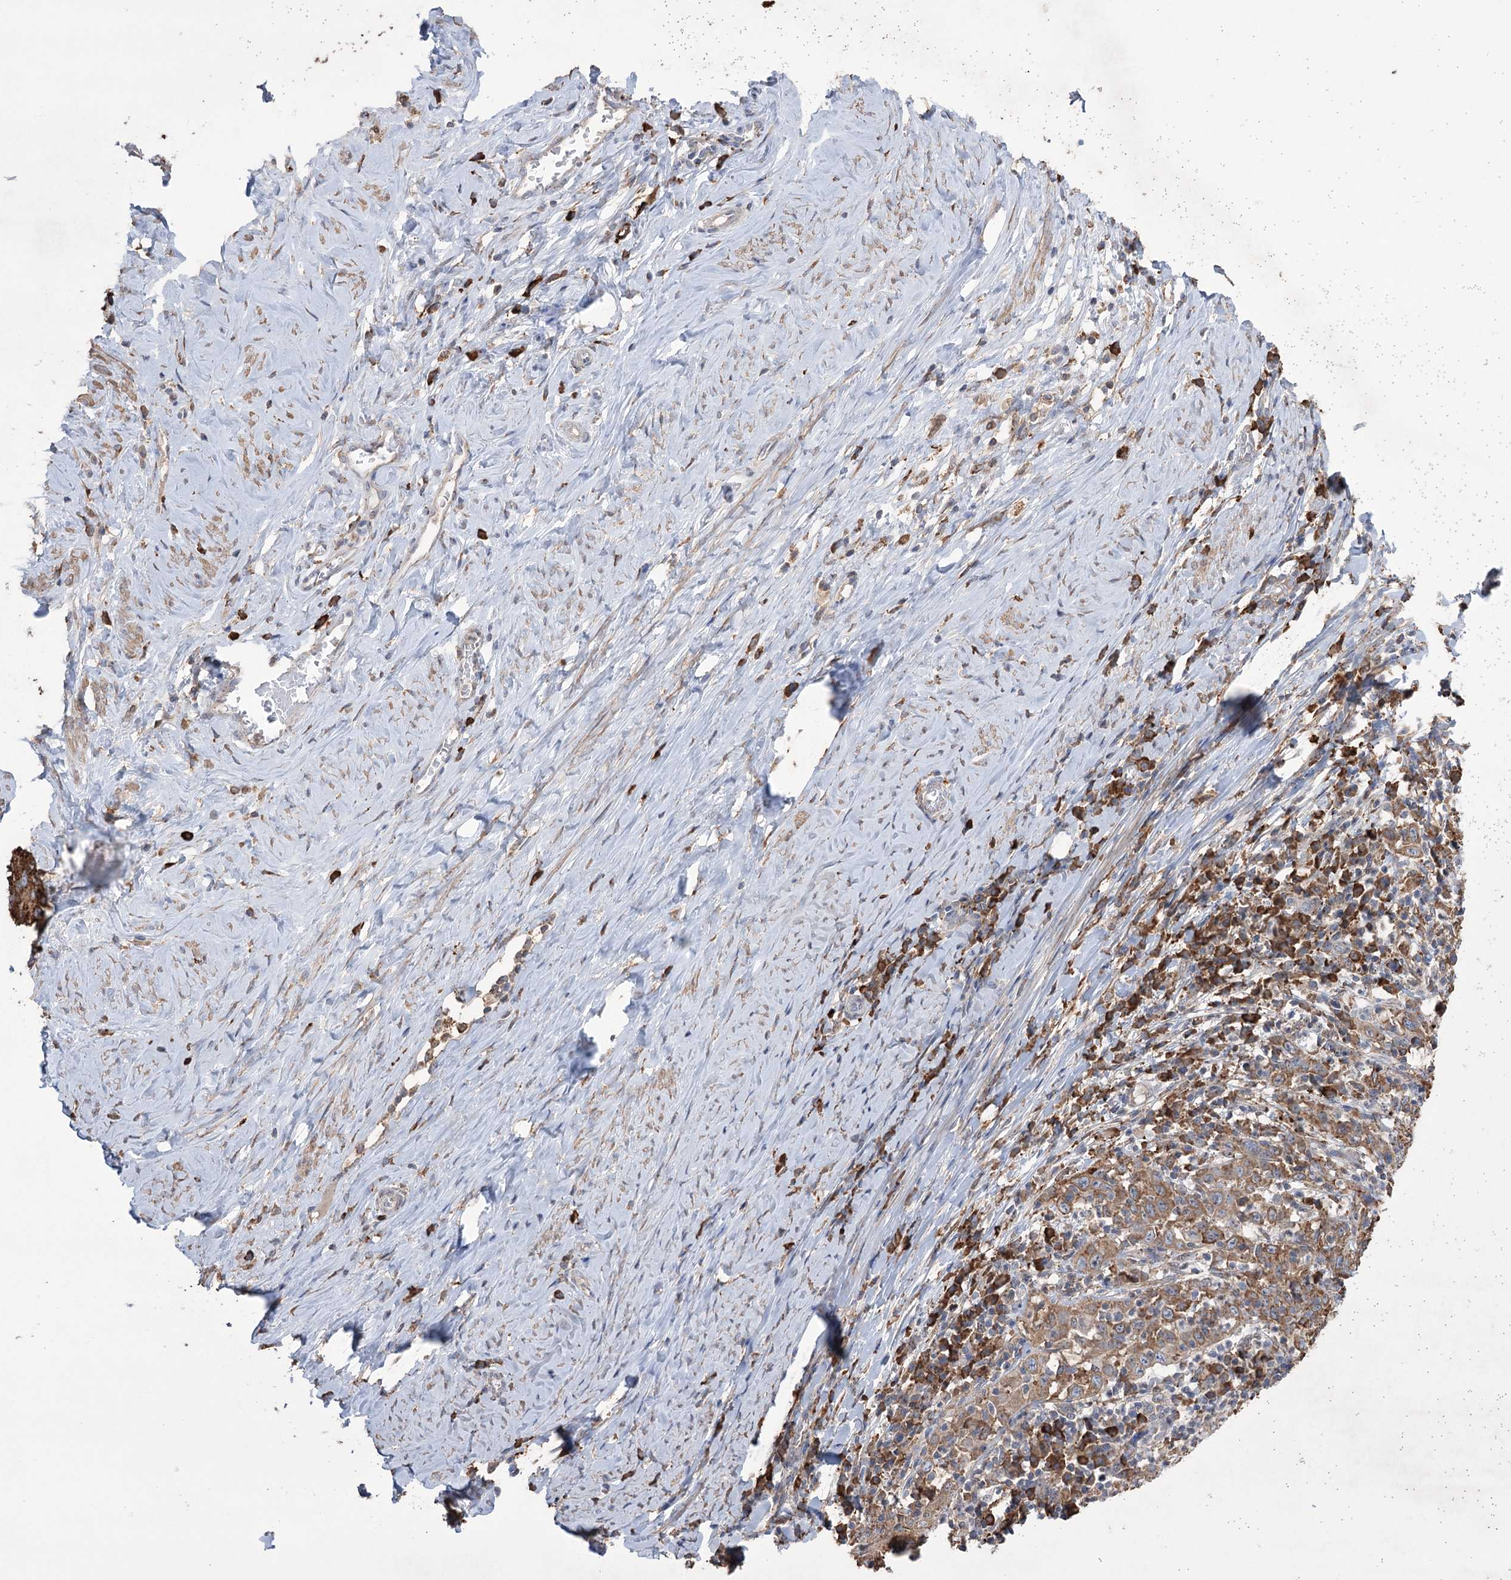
{"staining": {"intensity": "moderate", "quantity": ">75%", "location": "cytoplasmic/membranous"}, "tissue": "cervical cancer", "cell_type": "Tumor cells", "image_type": "cancer", "snomed": [{"axis": "morphology", "description": "Squamous cell carcinoma, NOS"}, {"axis": "topography", "description": "Cervix"}], "caption": "Immunohistochemistry histopathology image of neoplastic tissue: human cervical cancer stained using IHC shows medium levels of moderate protein expression localized specifically in the cytoplasmic/membranous of tumor cells, appearing as a cytoplasmic/membranous brown color.", "gene": "TRIM71", "patient": {"sex": "female", "age": 46}}